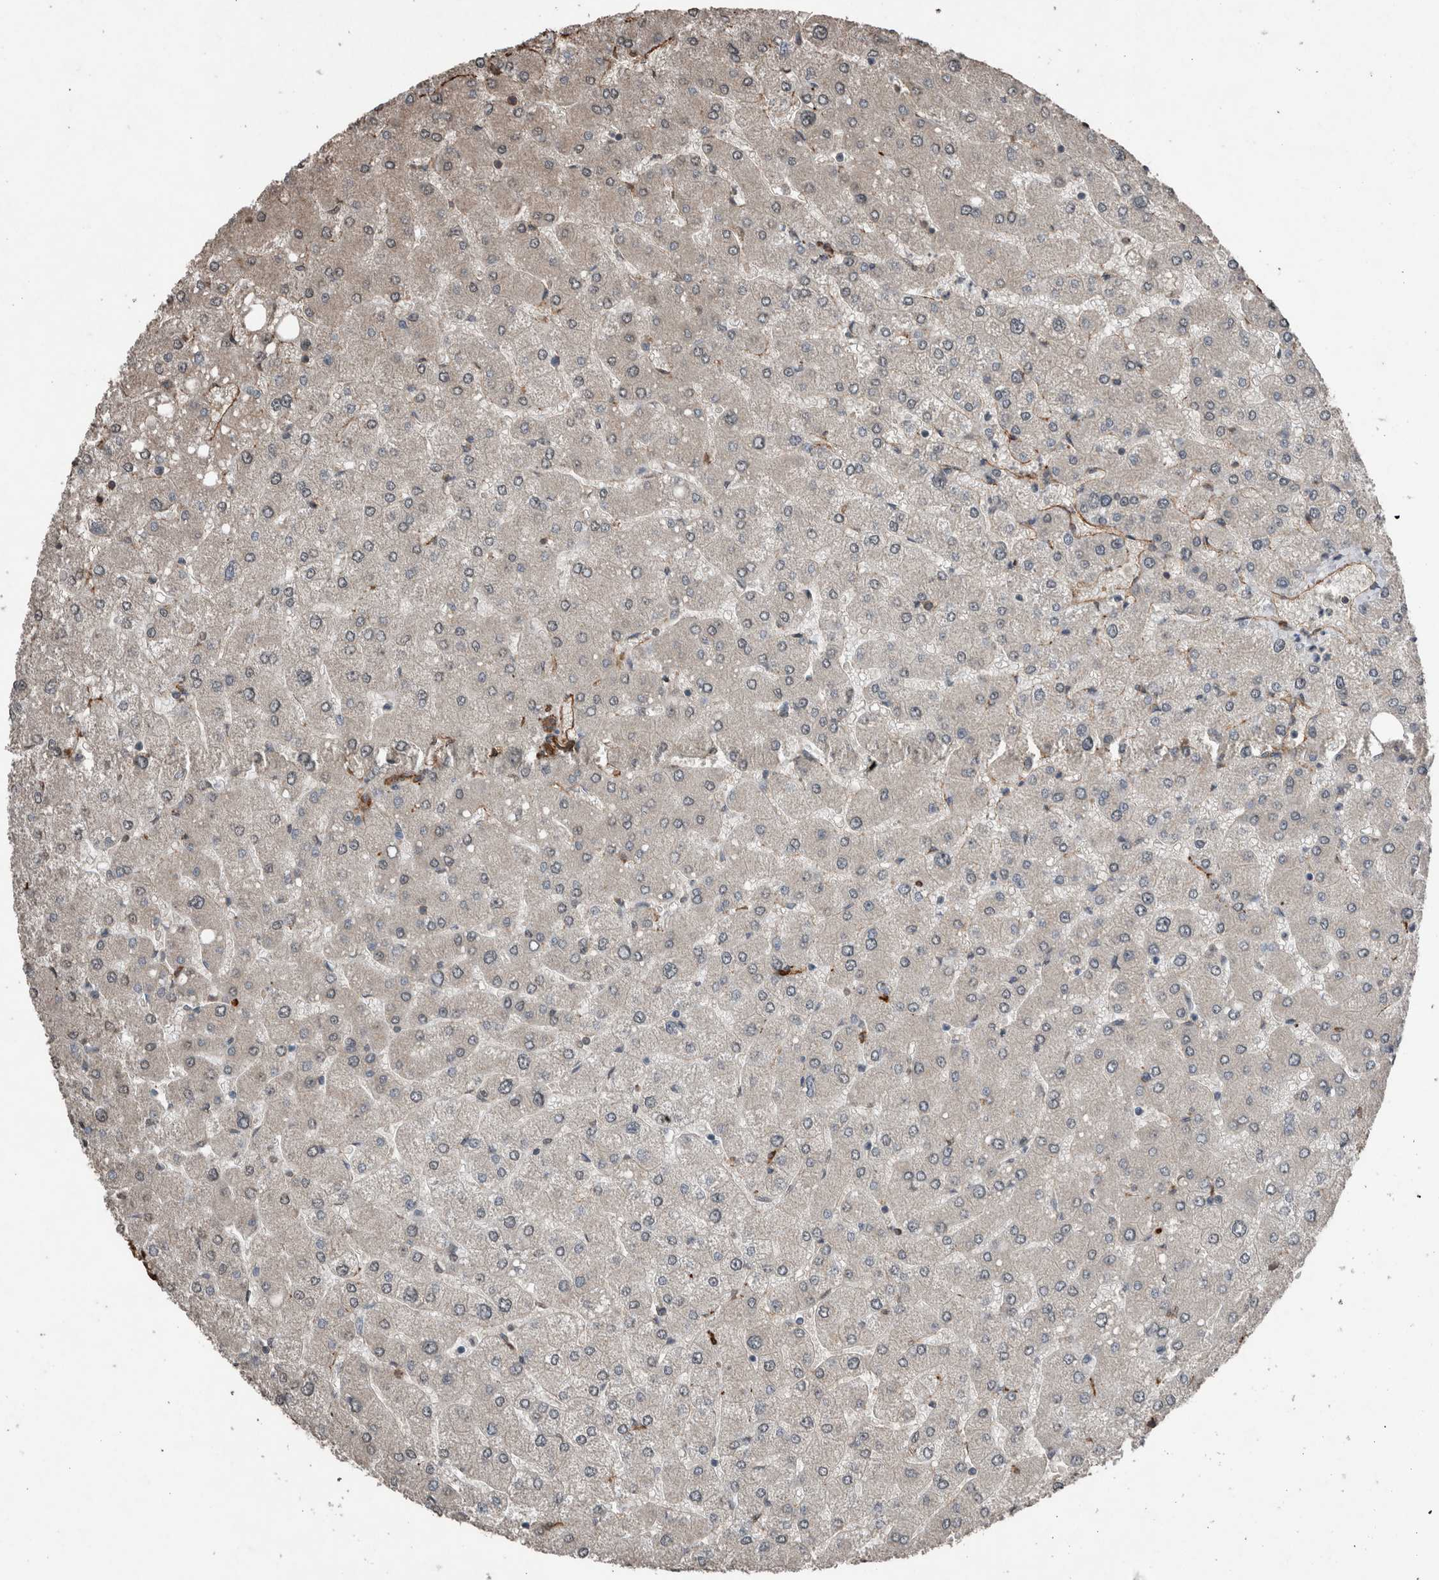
{"staining": {"intensity": "moderate", "quantity": ">75%", "location": "cytoplasmic/membranous"}, "tissue": "liver", "cell_type": "Cholangiocytes", "image_type": "normal", "snomed": [{"axis": "morphology", "description": "Normal tissue, NOS"}, {"axis": "topography", "description": "Liver"}], "caption": "Cholangiocytes exhibit moderate cytoplasmic/membranous expression in about >75% of cells in unremarkable liver. The staining is performed using DAB brown chromogen to label protein expression. The nuclei are counter-stained blue using hematoxylin.", "gene": "S100A10", "patient": {"sex": "male", "age": 55}}